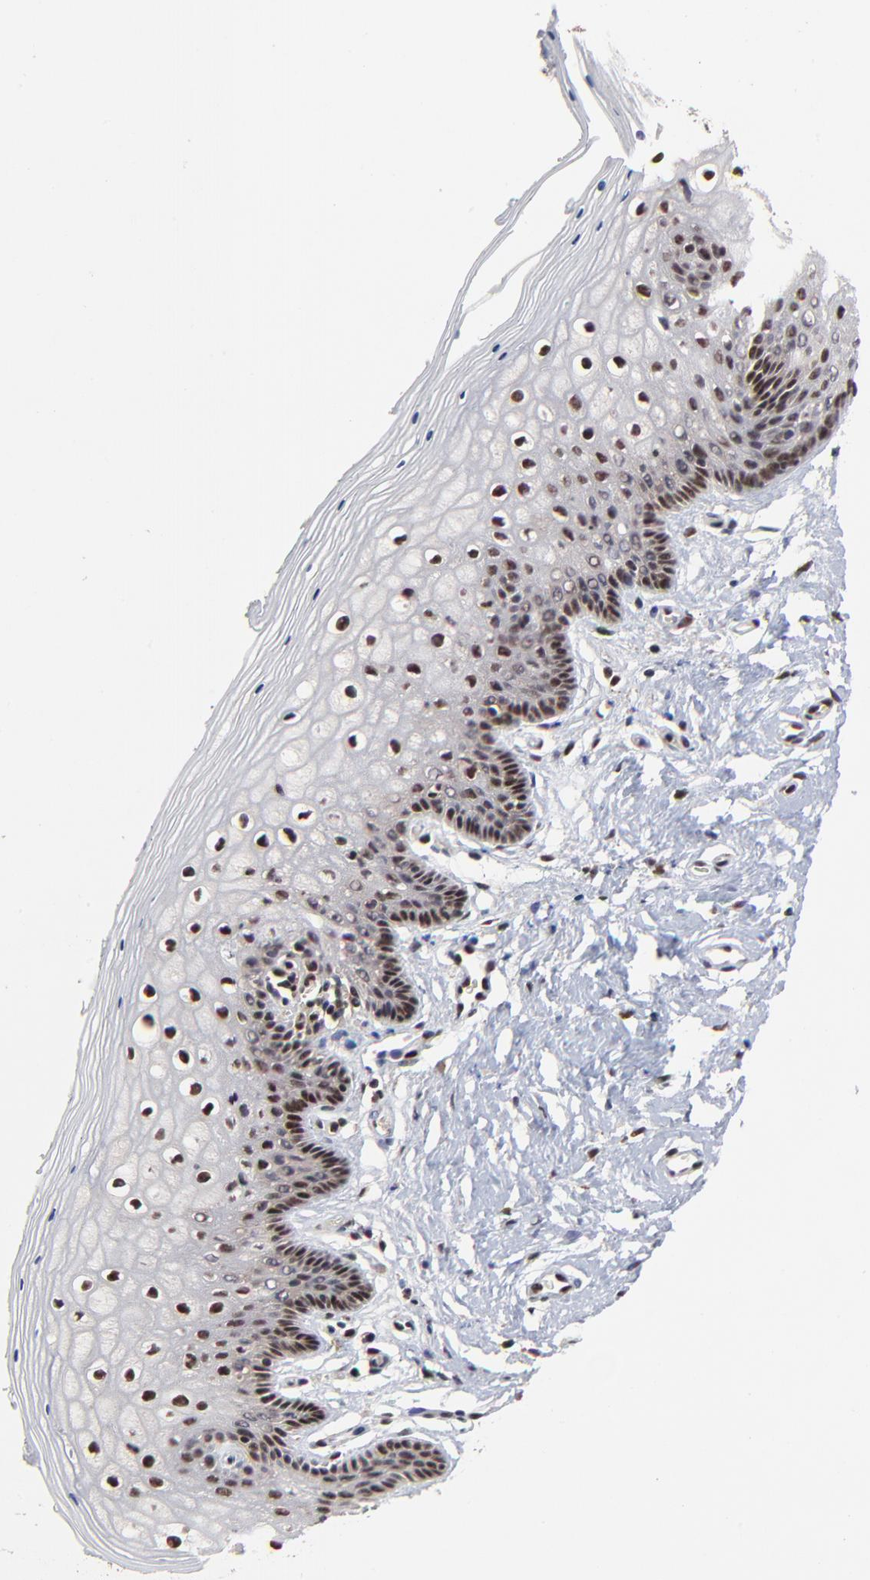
{"staining": {"intensity": "strong", "quantity": "25%-75%", "location": "nuclear"}, "tissue": "vagina", "cell_type": "Squamous epithelial cells", "image_type": "normal", "snomed": [{"axis": "morphology", "description": "Normal tissue, NOS"}, {"axis": "topography", "description": "Vagina"}], "caption": "Immunohistochemistry (DAB (3,3'-diaminobenzidine)) staining of unremarkable vagina demonstrates strong nuclear protein positivity in approximately 25%-75% of squamous epithelial cells.", "gene": "RBM22", "patient": {"sex": "female", "age": 46}}